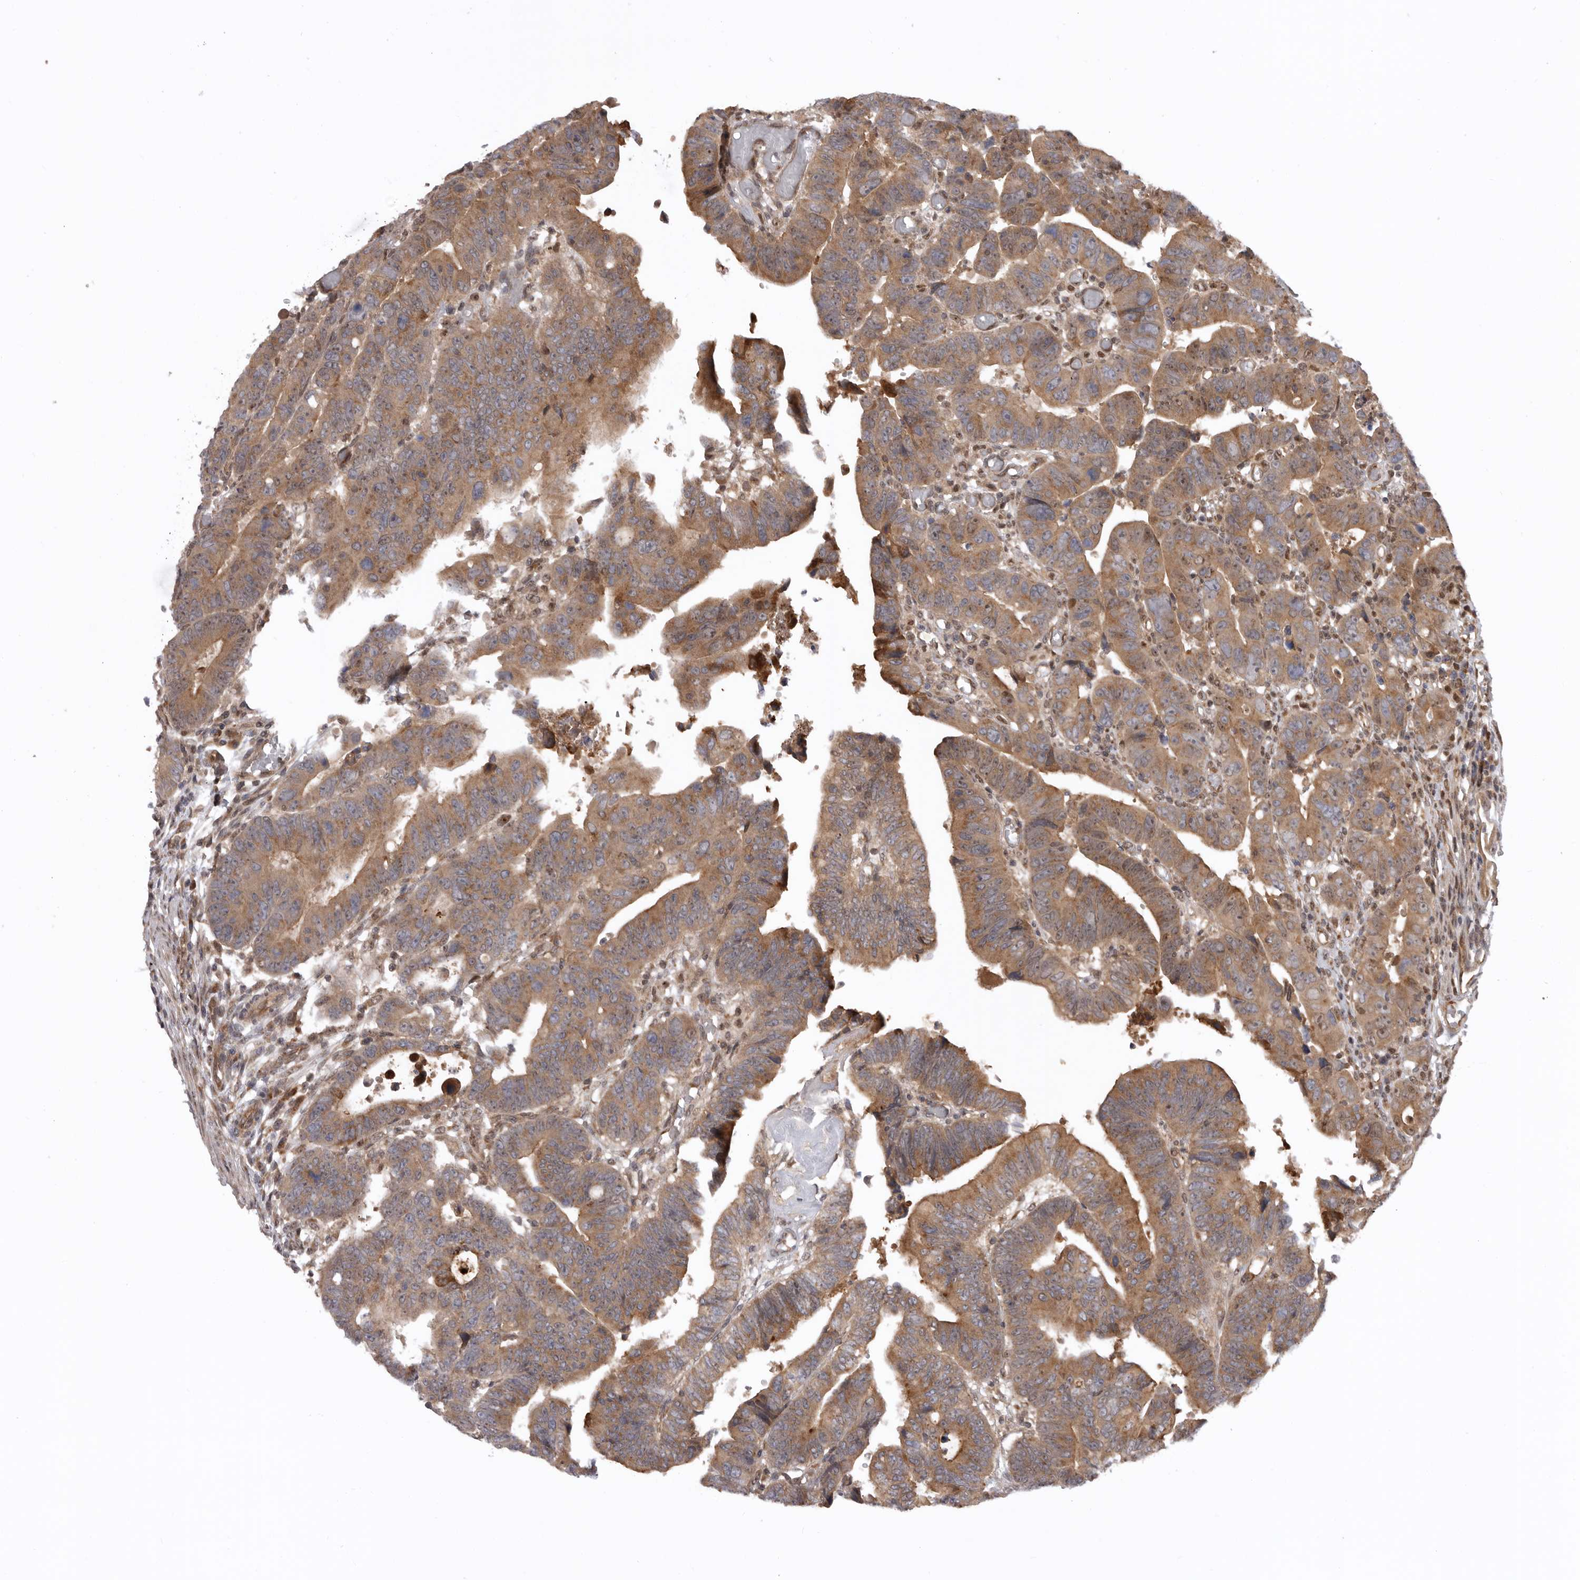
{"staining": {"intensity": "moderate", "quantity": ">75%", "location": "cytoplasmic/membranous"}, "tissue": "colorectal cancer", "cell_type": "Tumor cells", "image_type": "cancer", "snomed": [{"axis": "morphology", "description": "Adenocarcinoma, NOS"}, {"axis": "topography", "description": "Rectum"}], "caption": "An image showing moderate cytoplasmic/membranous positivity in about >75% of tumor cells in colorectal cancer, as visualized by brown immunohistochemical staining.", "gene": "DHDDS", "patient": {"sex": "female", "age": 65}}